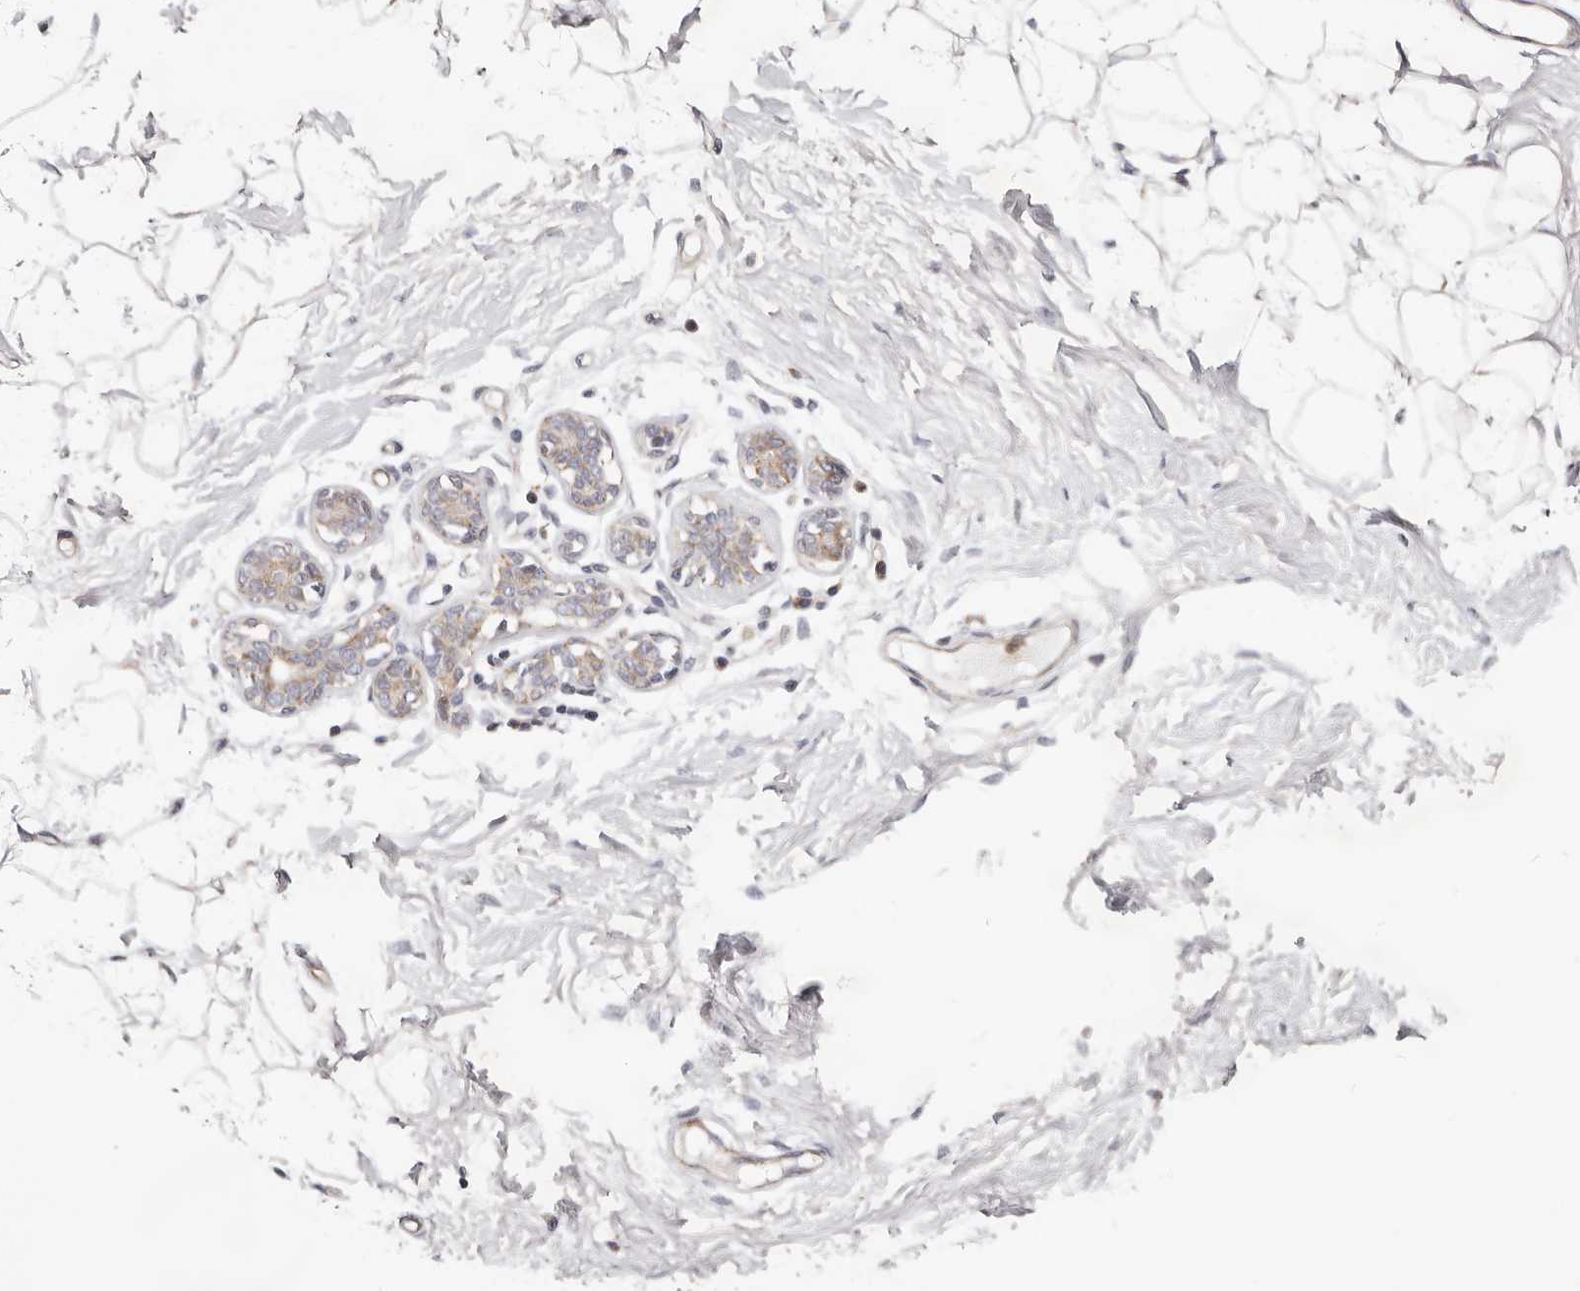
{"staining": {"intensity": "negative", "quantity": "none", "location": "none"}, "tissue": "adipose tissue", "cell_type": "Adipocytes", "image_type": "normal", "snomed": [{"axis": "morphology", "description": "Normal tissue, NOS"}, {"axis": "topography", "description": "Breast"}], "caption": "An image of adipose tissue stained for a protein demonstrates no brown staining in adipocytes.", "gene": "TOR3A", "patient": {"sex": "female", "age": 23}}